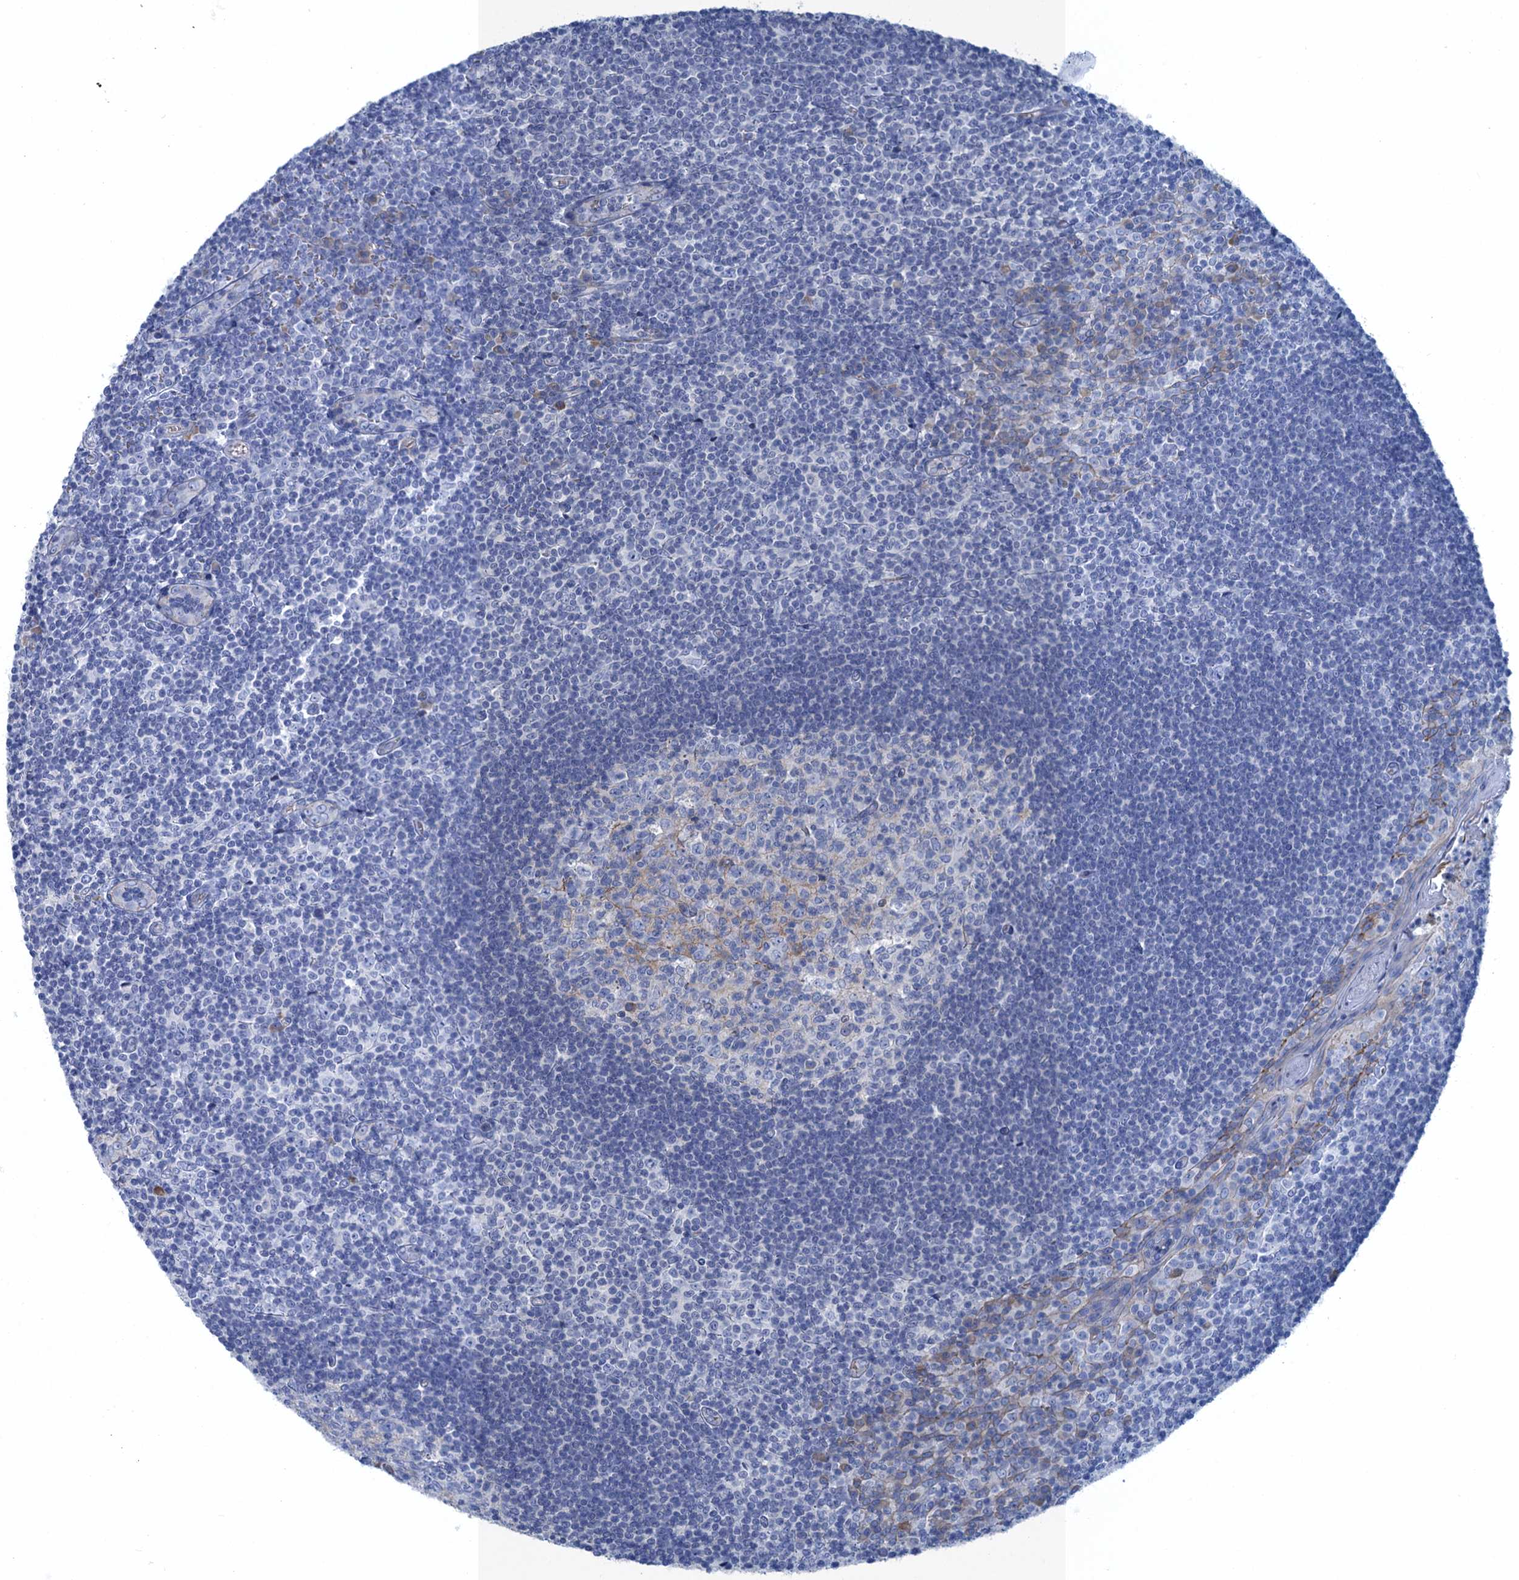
{"staining": {"intensity": "weak", "quantity": "<25%", "location": "cytoplasmic/membranous"}, "tissue": "tonsil", "cell_type": "Germinal center cells", "image_type": "normal", "snomed": [{"axis": "morphology", "description": "Normal tissue, NOS"}, {"axis": "topography", "description": "Tonsil"}], "caption": "Immunohistochemistry (IHC) of normal human tonsil reveals no positivity in germinal center cells.", "gene": "MYADML2", "patient": {"sex": "male", "age": 27}}